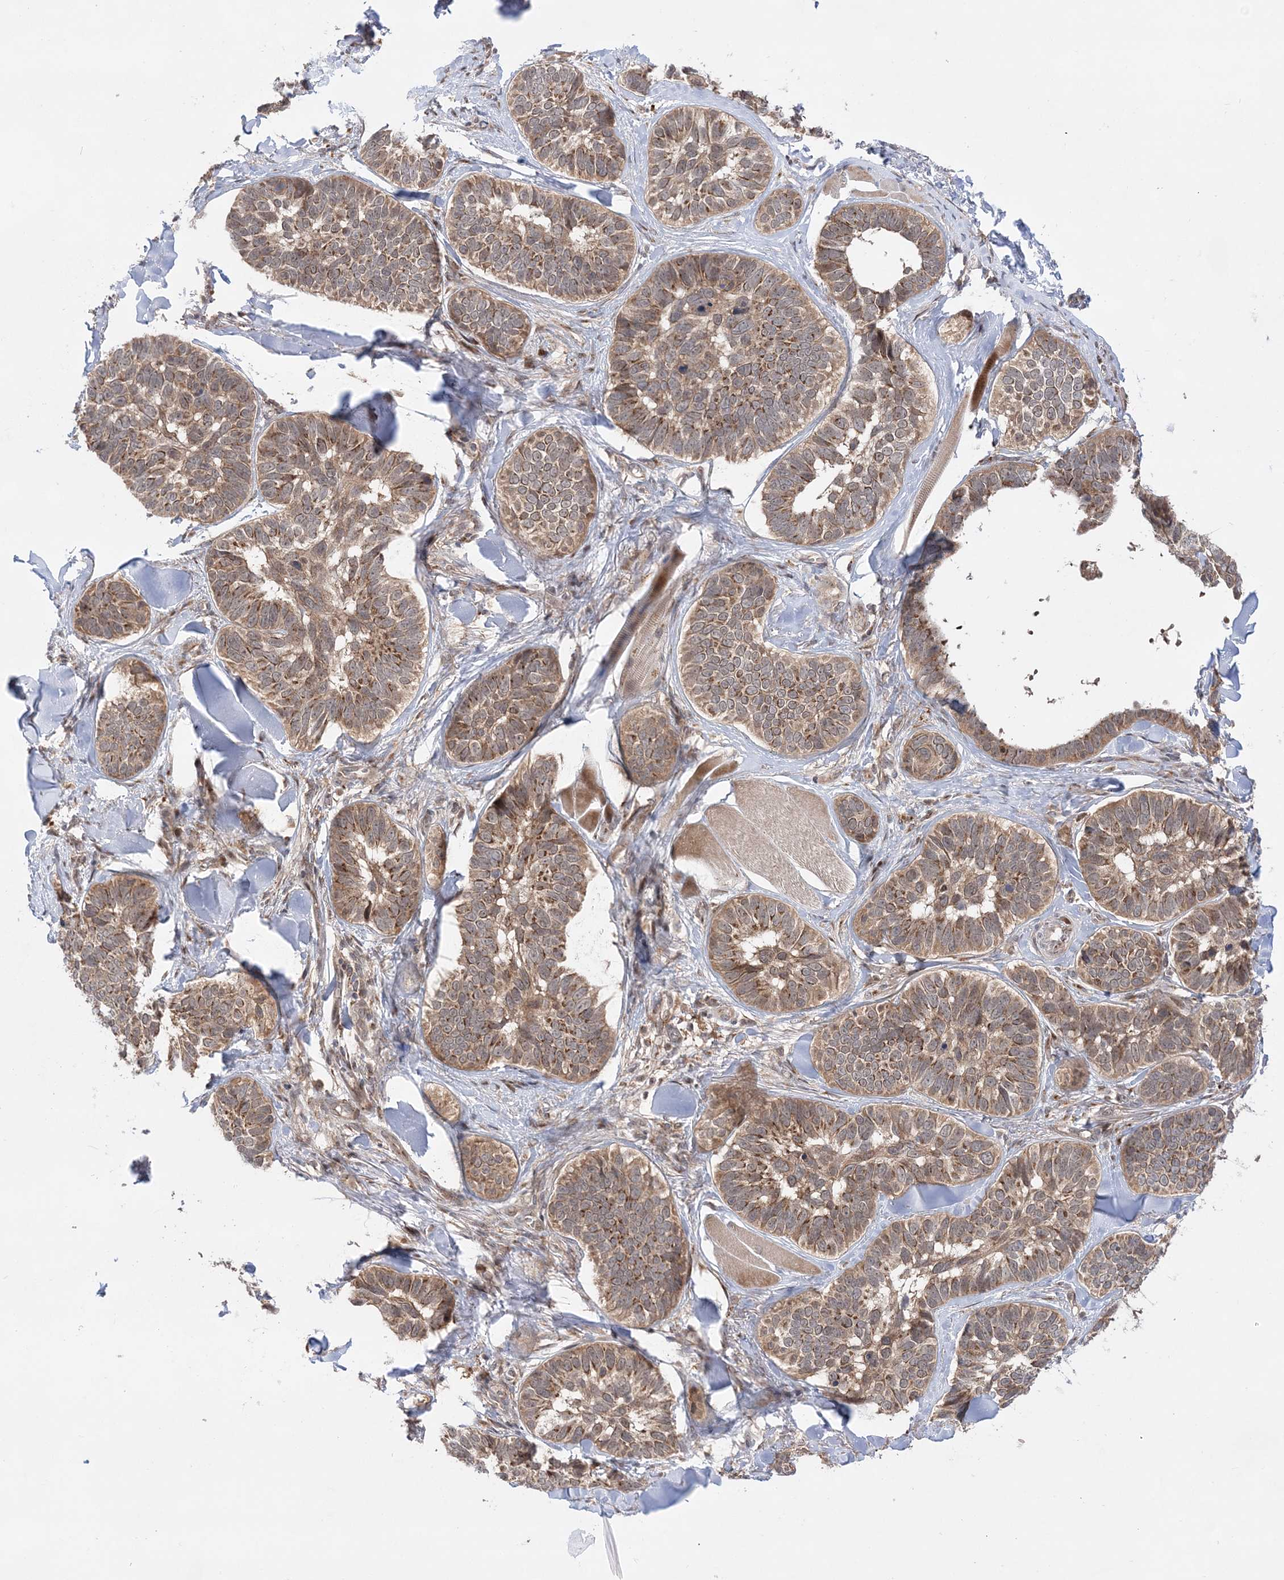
{"staining": {"intensity": "moderate", "quantity": ">75%", "location": "cytoplasmic/membranous"}, "tissue": "skin cancer", "cell_type": "Tumor cells", "image_type": "cancer", "snomed": [{"axis": "morphology", "description": "Basal cell carcinoma"}, {"axis": "topography", "description": "Skin"}], "caption": "Immunohistochemical staining of human basal cell carcinoma (skin) demonstrates medium levels of moderate cytoplasmic/membranous positivity in about >75% of tumor cells. (Brightfield microscopy of DAB IHC at high magnification).", "gene": "ANAPC15", "patient": {"sex": "male", "age": 62}}